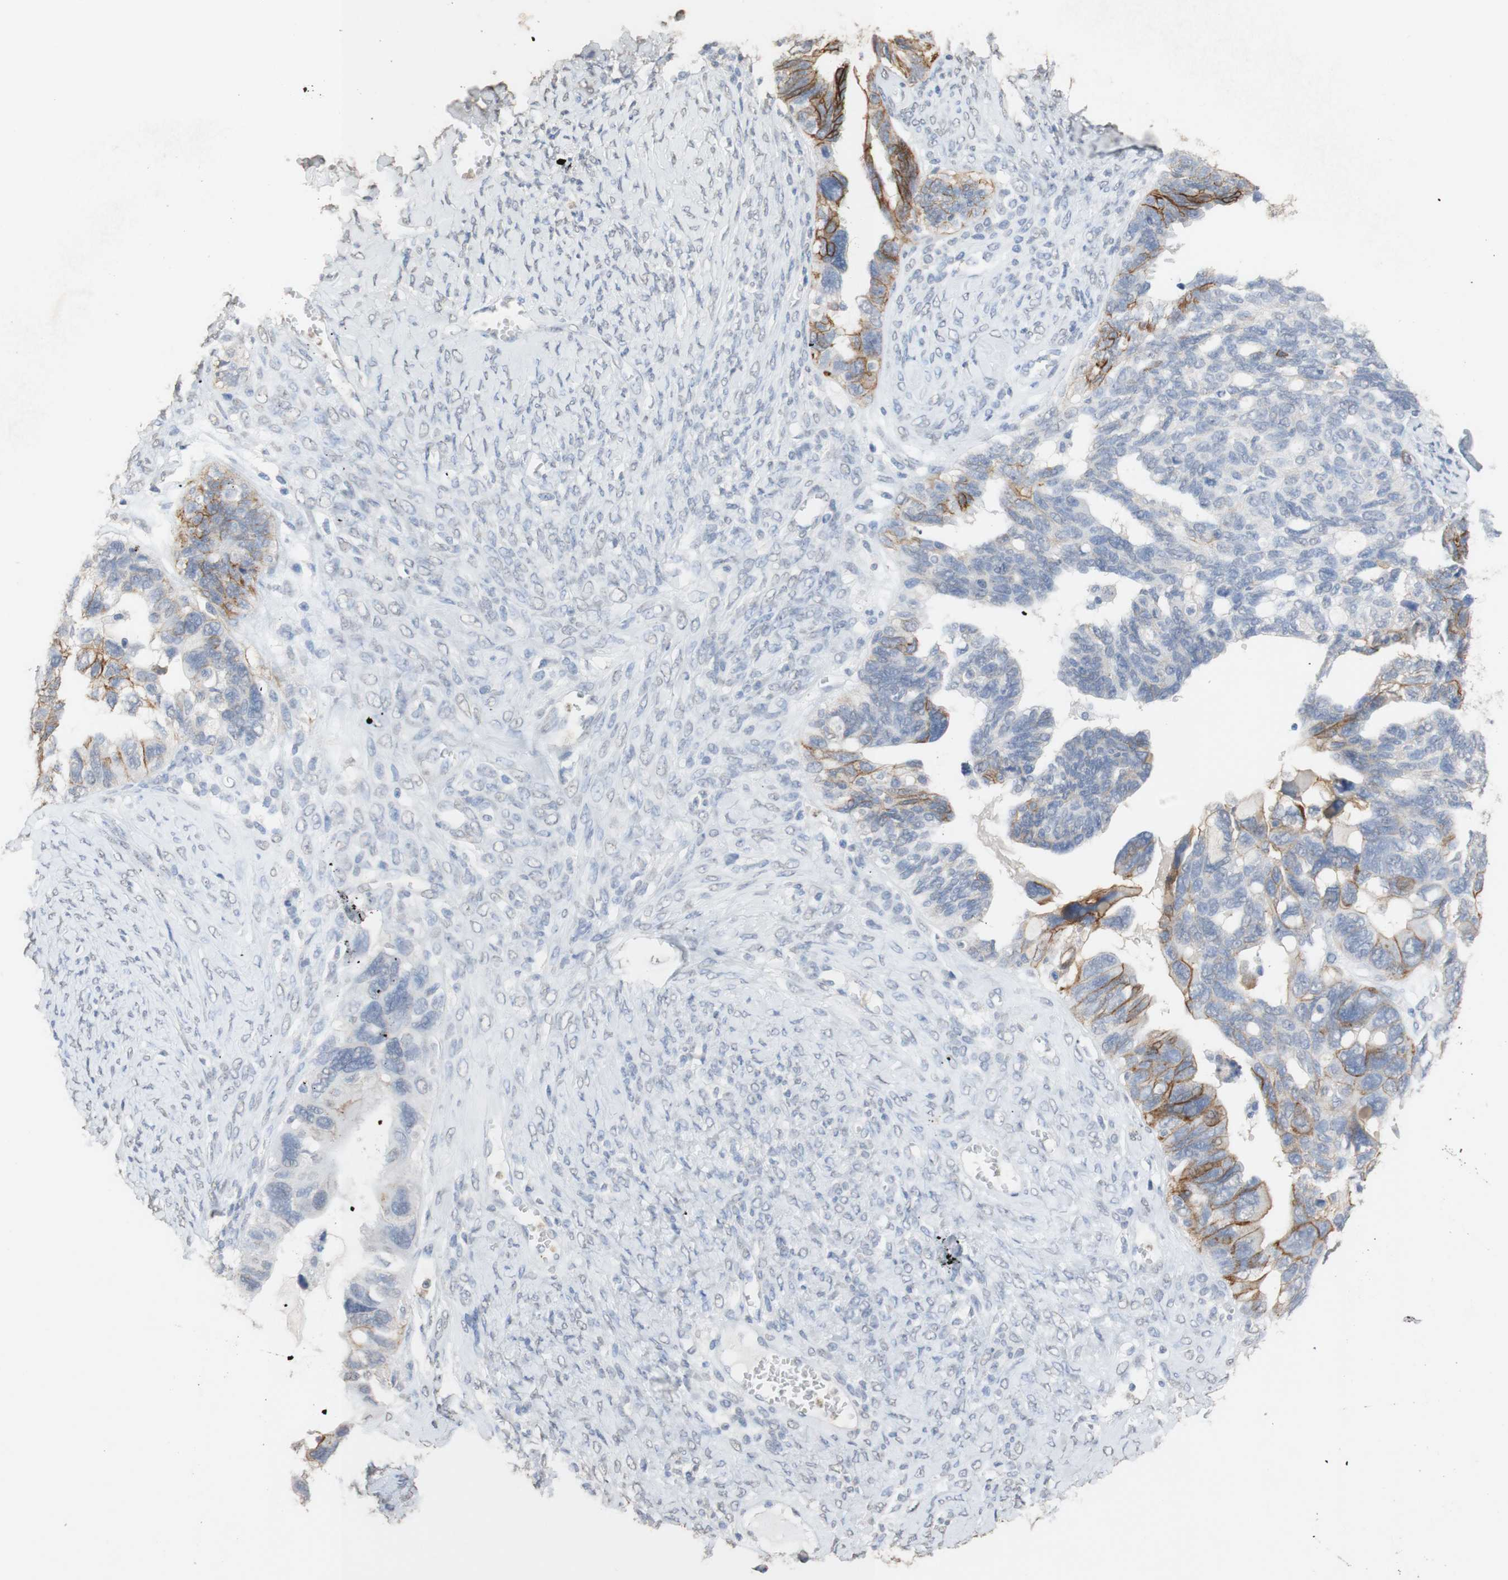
{"staining": {"intensity": "moderate", "quantity": "<25%", "location": "cytoplasmic/membranous"}, "tissue": "ovarian cancer", "cell_type": "Tumor cells", "image_type": "cancer", "snomed": [{"axis": "morphology", "description": "Cystadenocarcinoma, serous, NOS"}, {"axis": "topography", "description": "Ovary"}], "caption": "Moderate cytoplasmic/membranous positivity is present in approximately <25% of tumor cells in ovarian cancer (serous cystadenocarcinoma). Immunohistochemistry (ihc) stains the protein in brown and the nuclei are stained blue.", "gene": "L1CAM", "patient": {"sex": "female", "age": 79}}